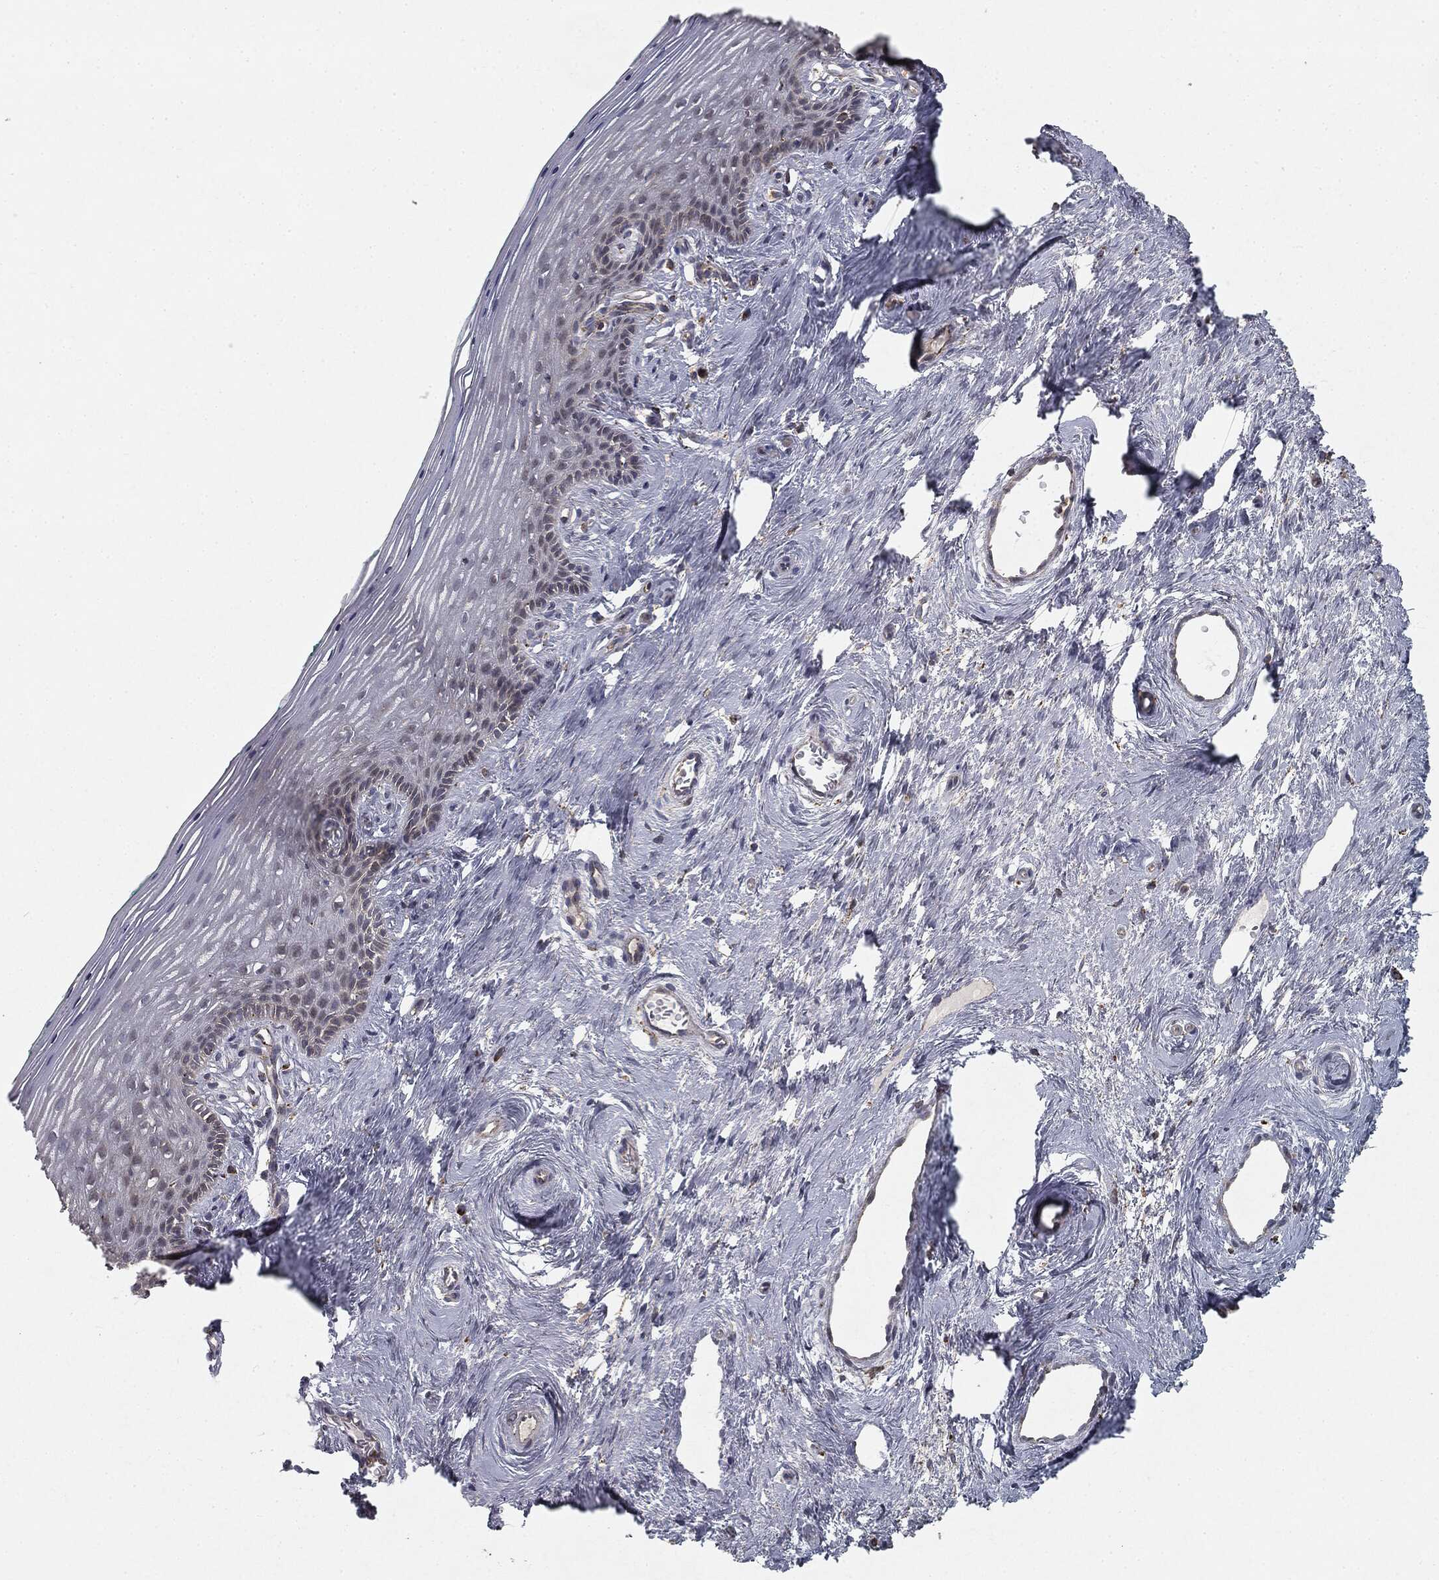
{"staining": {"intensity": "moderate", "quantity": "<25%", "location": "cytoplasmic/membranous"}, "tissue": "vagina", "cell_type": "Squamous epithelial cells", "image_type": "normal", "snomed": [{"axis": "morphology", "description": "Normal tissue, NOS"}, {"axis": "topography", "description": "Vagina"}], "caption": "Immunohistochemistry (IHC) (DAB) staining of unremarkable human vagina displays moderate cytoplasmic/membranous protein staining in approximately <25% of squamous epithelial cells. (DAB IHC, brown staining for protein, blue staining for nuclei).", "gene": "CTSA", "patient": {"sex": "female", "age": 45}}